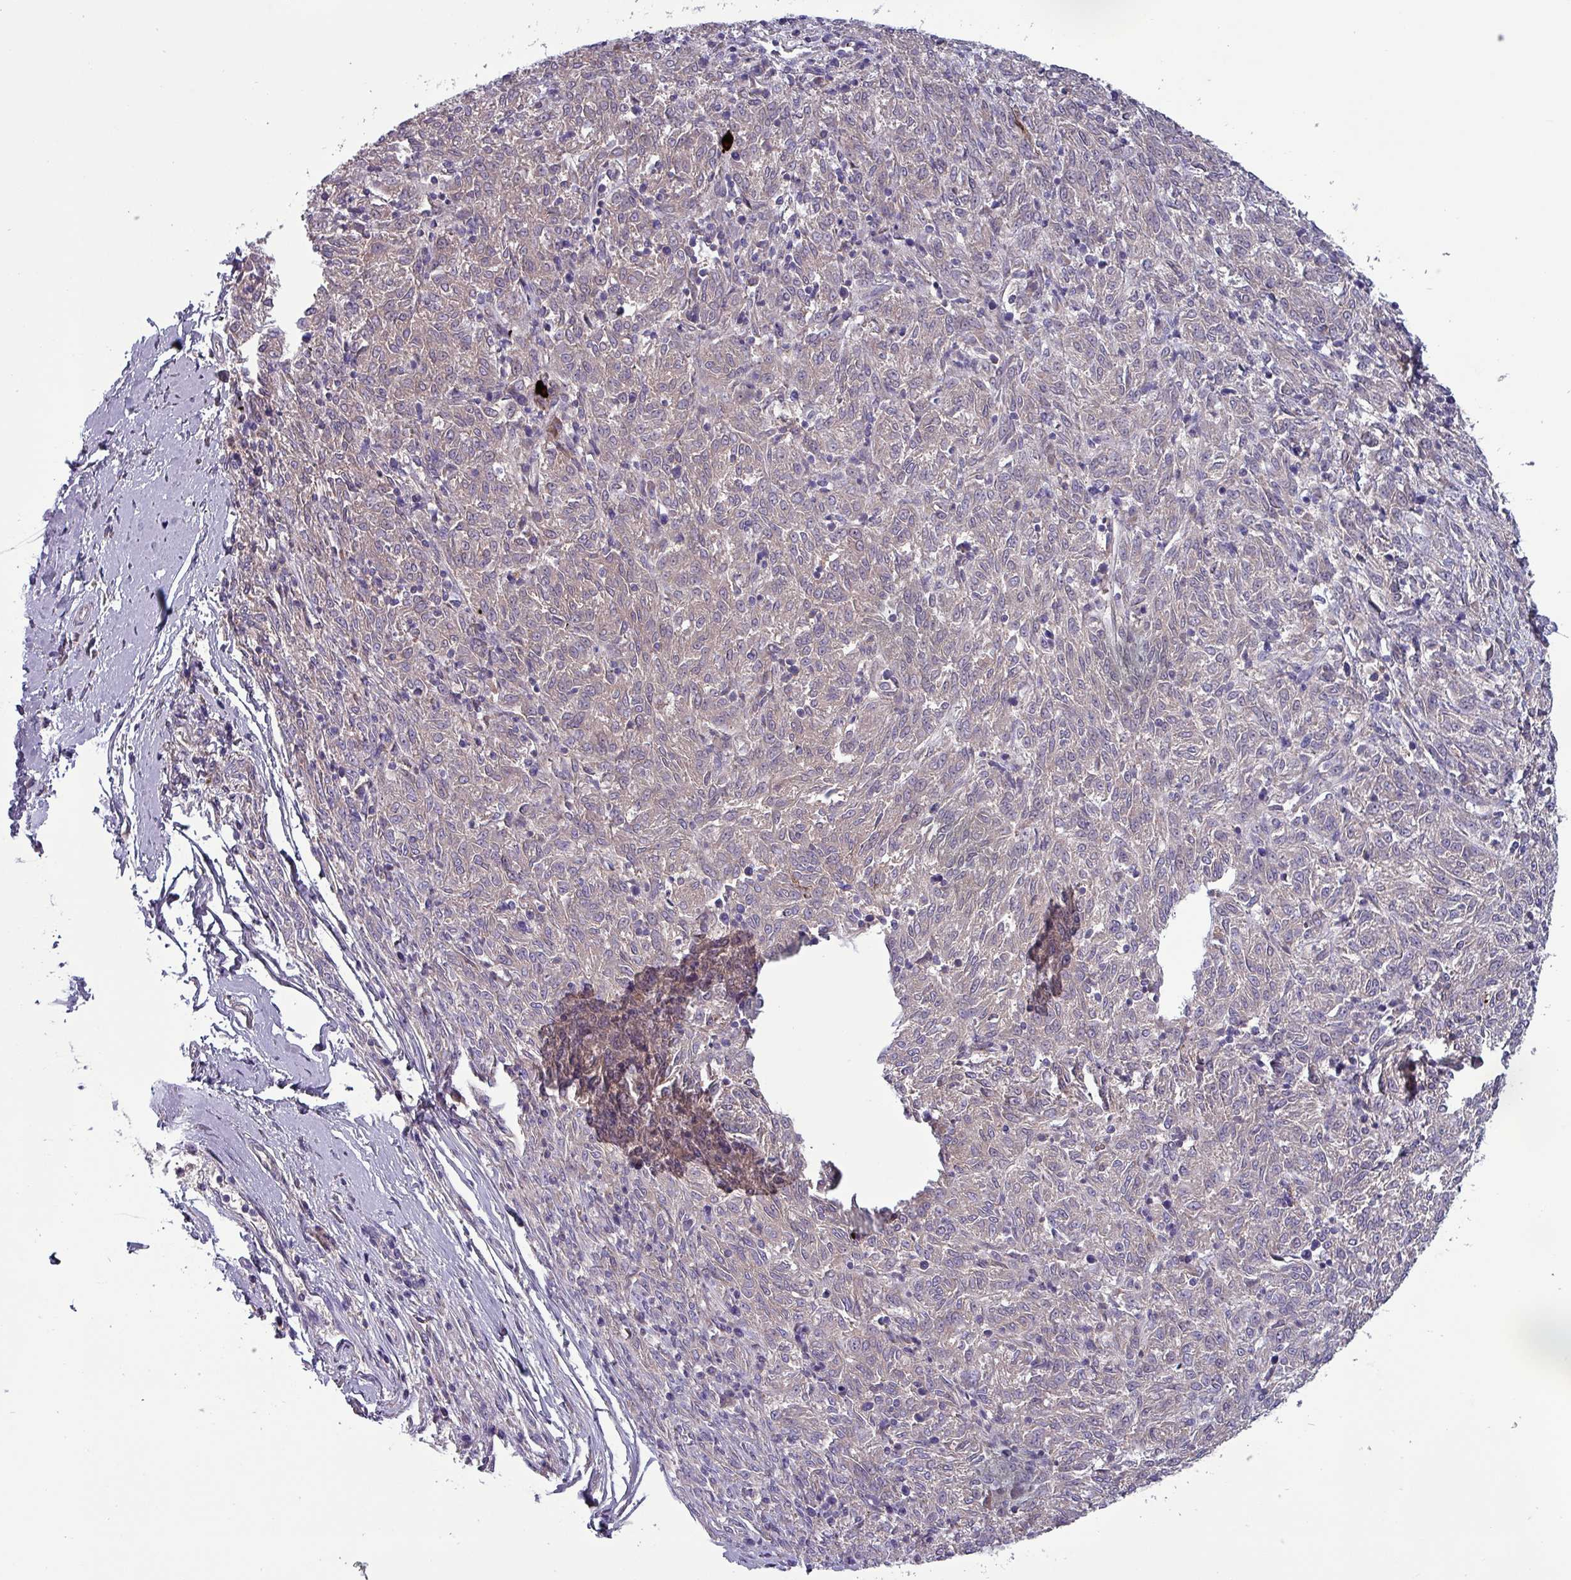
{"staining": {"intensity": "negative", "quantity": "none", "location": "none"}, "tissue": "melanoma", "cell_type": "Tumor cells", "image_type": "cancer", "snomed": [{"axis": "morphology", "description": "Malignant melanoma, NOS"}, {"axis": "topography", "description": "Skin"}], "caption": "Tumor cells are negative for brown protein staining in melanoma.", "gene": "HSD3B7", "patient": {"sex": "female", "age": 72}}